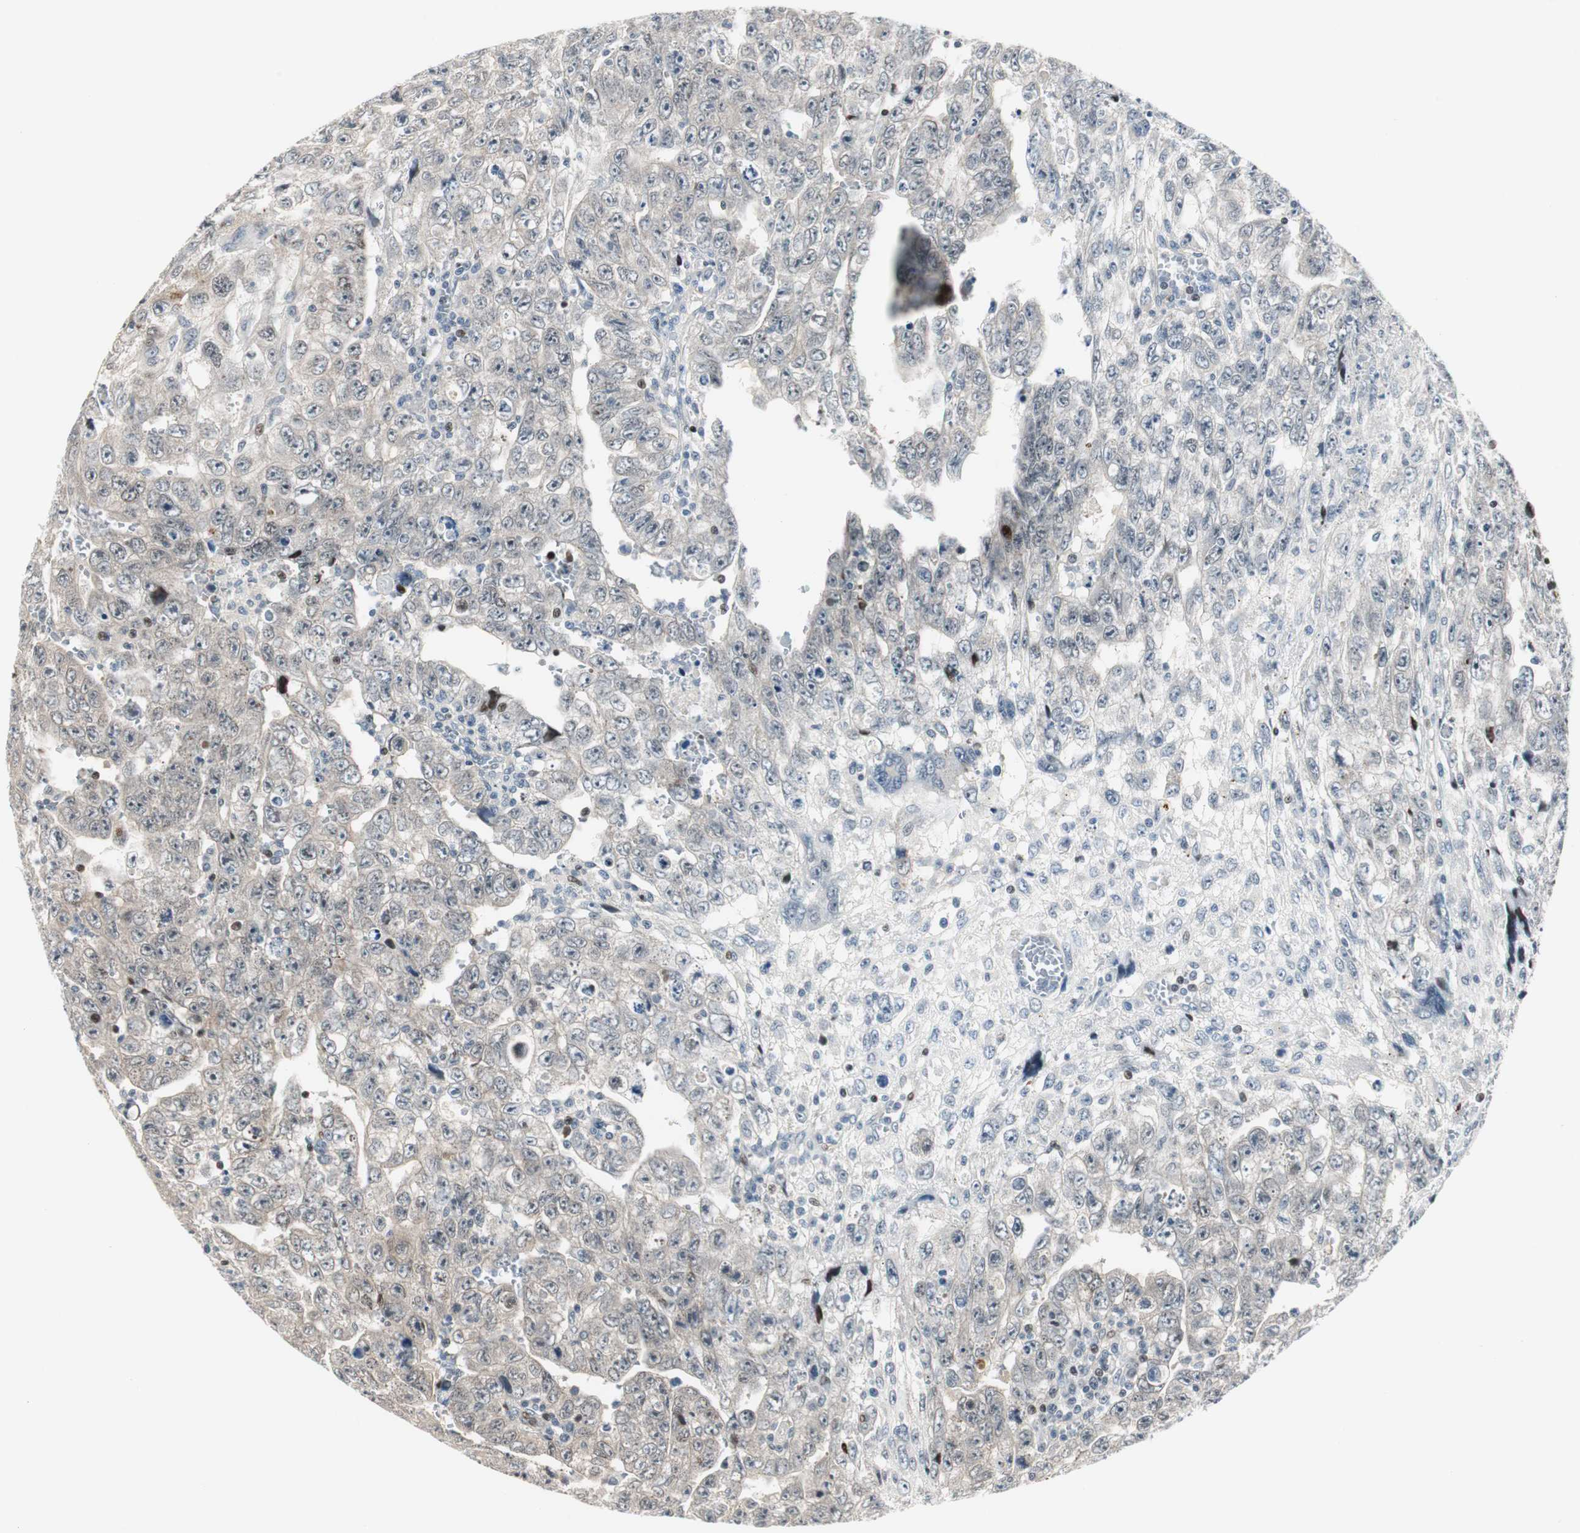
{"staining": {"intensity": "negative", "quantity": "none", "location": "none"}, "tissue": "testis cancer", "cell_type": "Tumor cells", "image_type": "cancer", "snomed": [{"axis": "morphology", "description": "Carcinoma, Embryonal, NOS"}, {"axis": "topography", "description": "Testis"}], "caption": "This is an IHC histopathology image of embryonal carcinoma (testis). There is no staining in tumor cells.", "gene": "RAD1", "patient": {"sex": "male", "age": 28}}